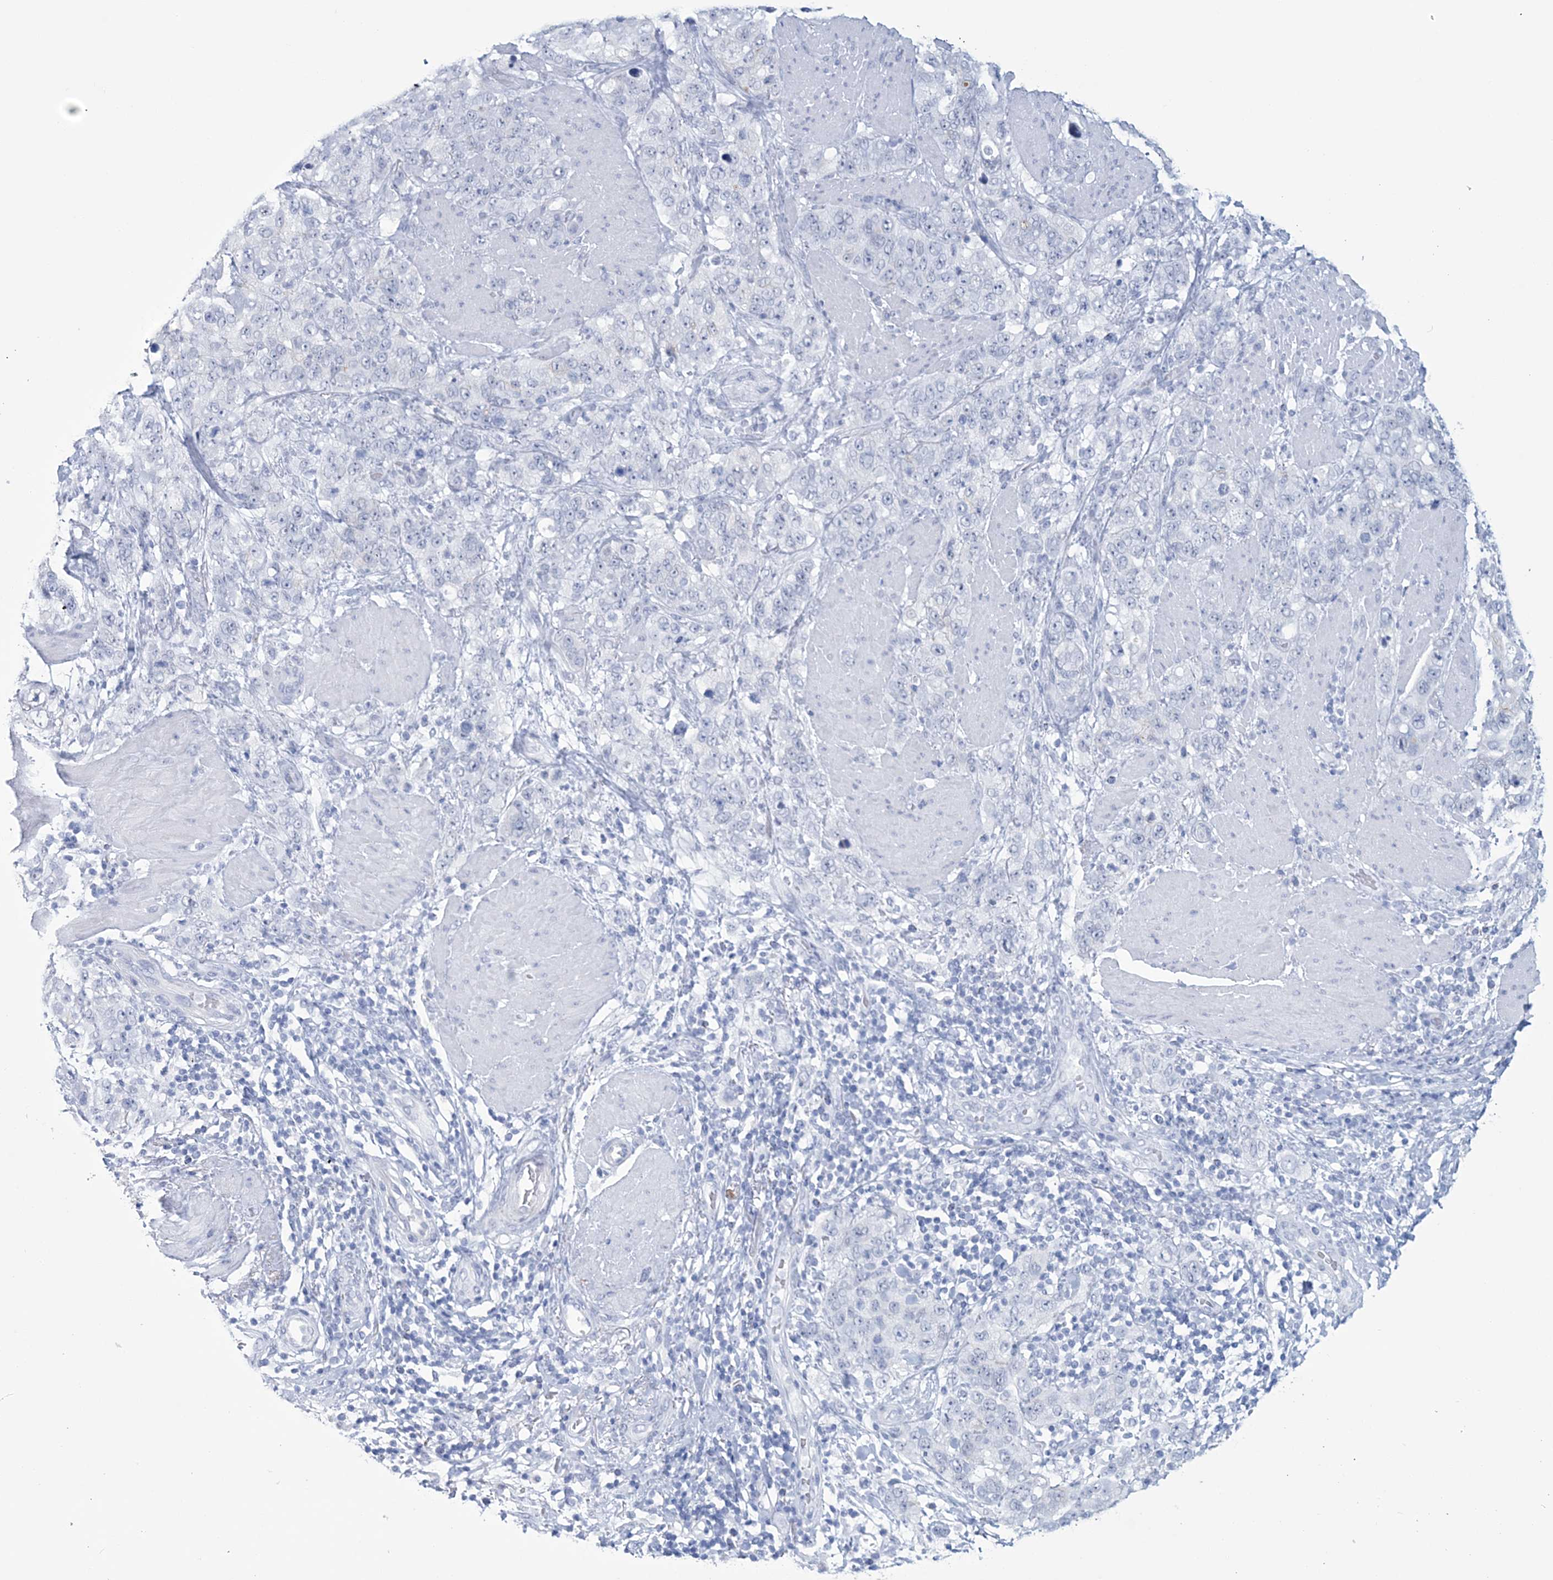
{"staining": {"intensity": "negative", "quantity": "none", "location": "none"}, "tissue": "stomach cancer", "cell_type": "Tumor cells", "image_type": "cancer", "snomed": [{"axis": "morphology", "description": "Adenocarcinoma, NOS"}, {"axis": "topography", "description": "Stomach"}], "caption": "This micrograph is of stomach cancer (adenocarcinoma) stained with immunohistochemistry to label a protein in brown with the nuclei are counter-stained blue. There is no staining in tumor cells.", "gene": "DPCD", "patient": {"sex": "male", "age": 48}}